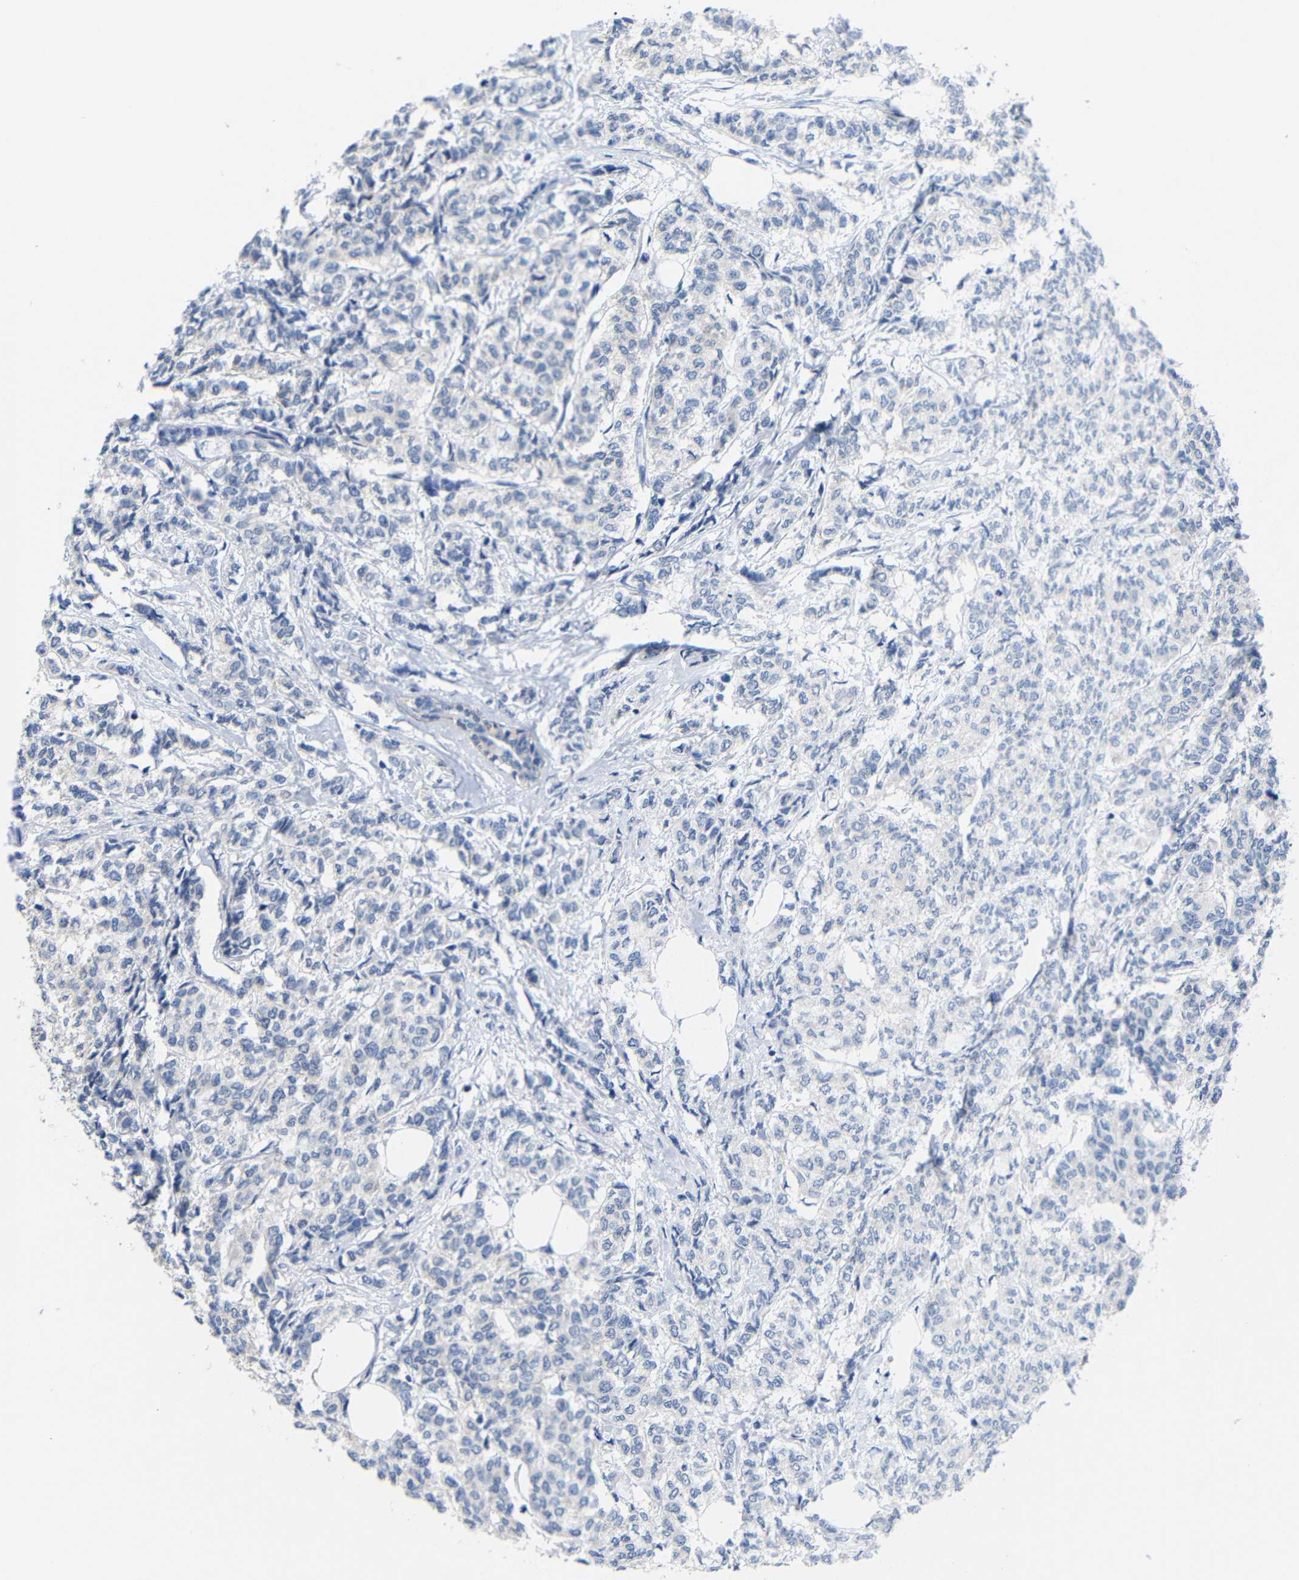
{"staining": {"intensity": "negative", "quantity": "none", "location": "none"}, "tissue": "breast cancer", "cell_type": "Tumor cells", "image_type": "cancer", "snomed": [{"axis": "morphology", "description": "Lobular carcinoma"}, {"axis": "topography", "description": "Breast"}], "caption": "High power microscopy image of an IHC image of lobular carcinoma (breast), revealing no significant expression in tumor cells.", "gene": "CMTM1", "patient": {"sex": "female", "age": 60}}